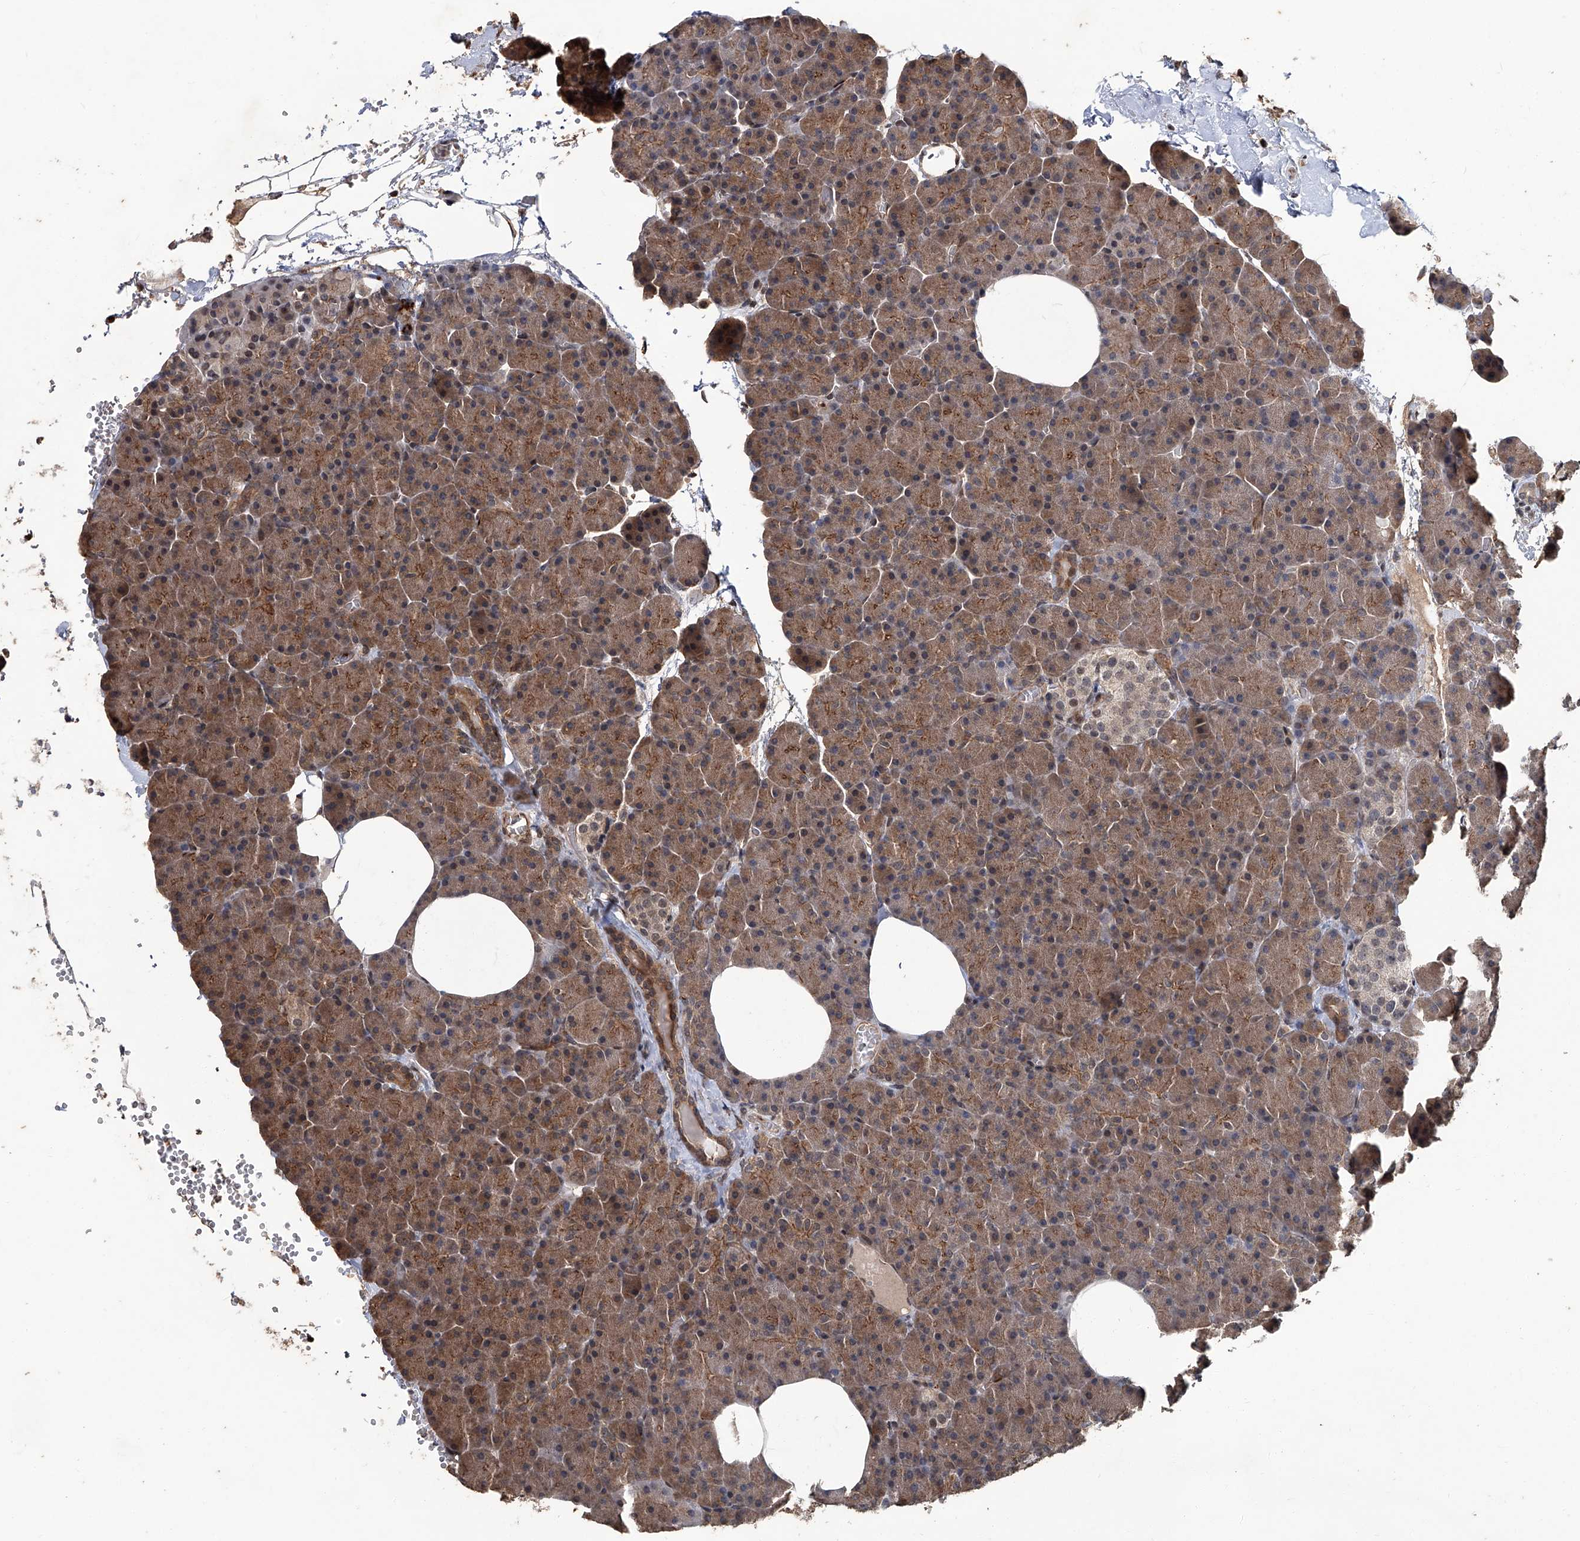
{"staining": {"intensity": "moderate", "quantity": ">75%", "location": "cytoplasmic/membranous"}, "tissue": "pancreas", "cell_type": "Exocrine glandular cells", "image_type": "normal", "snomed": [{"axis": "morphology", "description": "Normal tissue, NOS"}, {"axis": "morphology", "description": "Carcinoid, malignant, NOS"}, {"axis": "topography", "description": "Pancreas"}], "caption": "Immunohistochemistry (IHC) photomicrograph of normal pancreas: human pancreas stained using IHC displays medium levels of moderate protein expression localized specifically in the cytoplasmic/membranous of exocrine glandular cells, appearing as a cytoplasmic/membranous brown color.", "gene": "GPR132", "patient": {"sex": "female", "age": 35}}